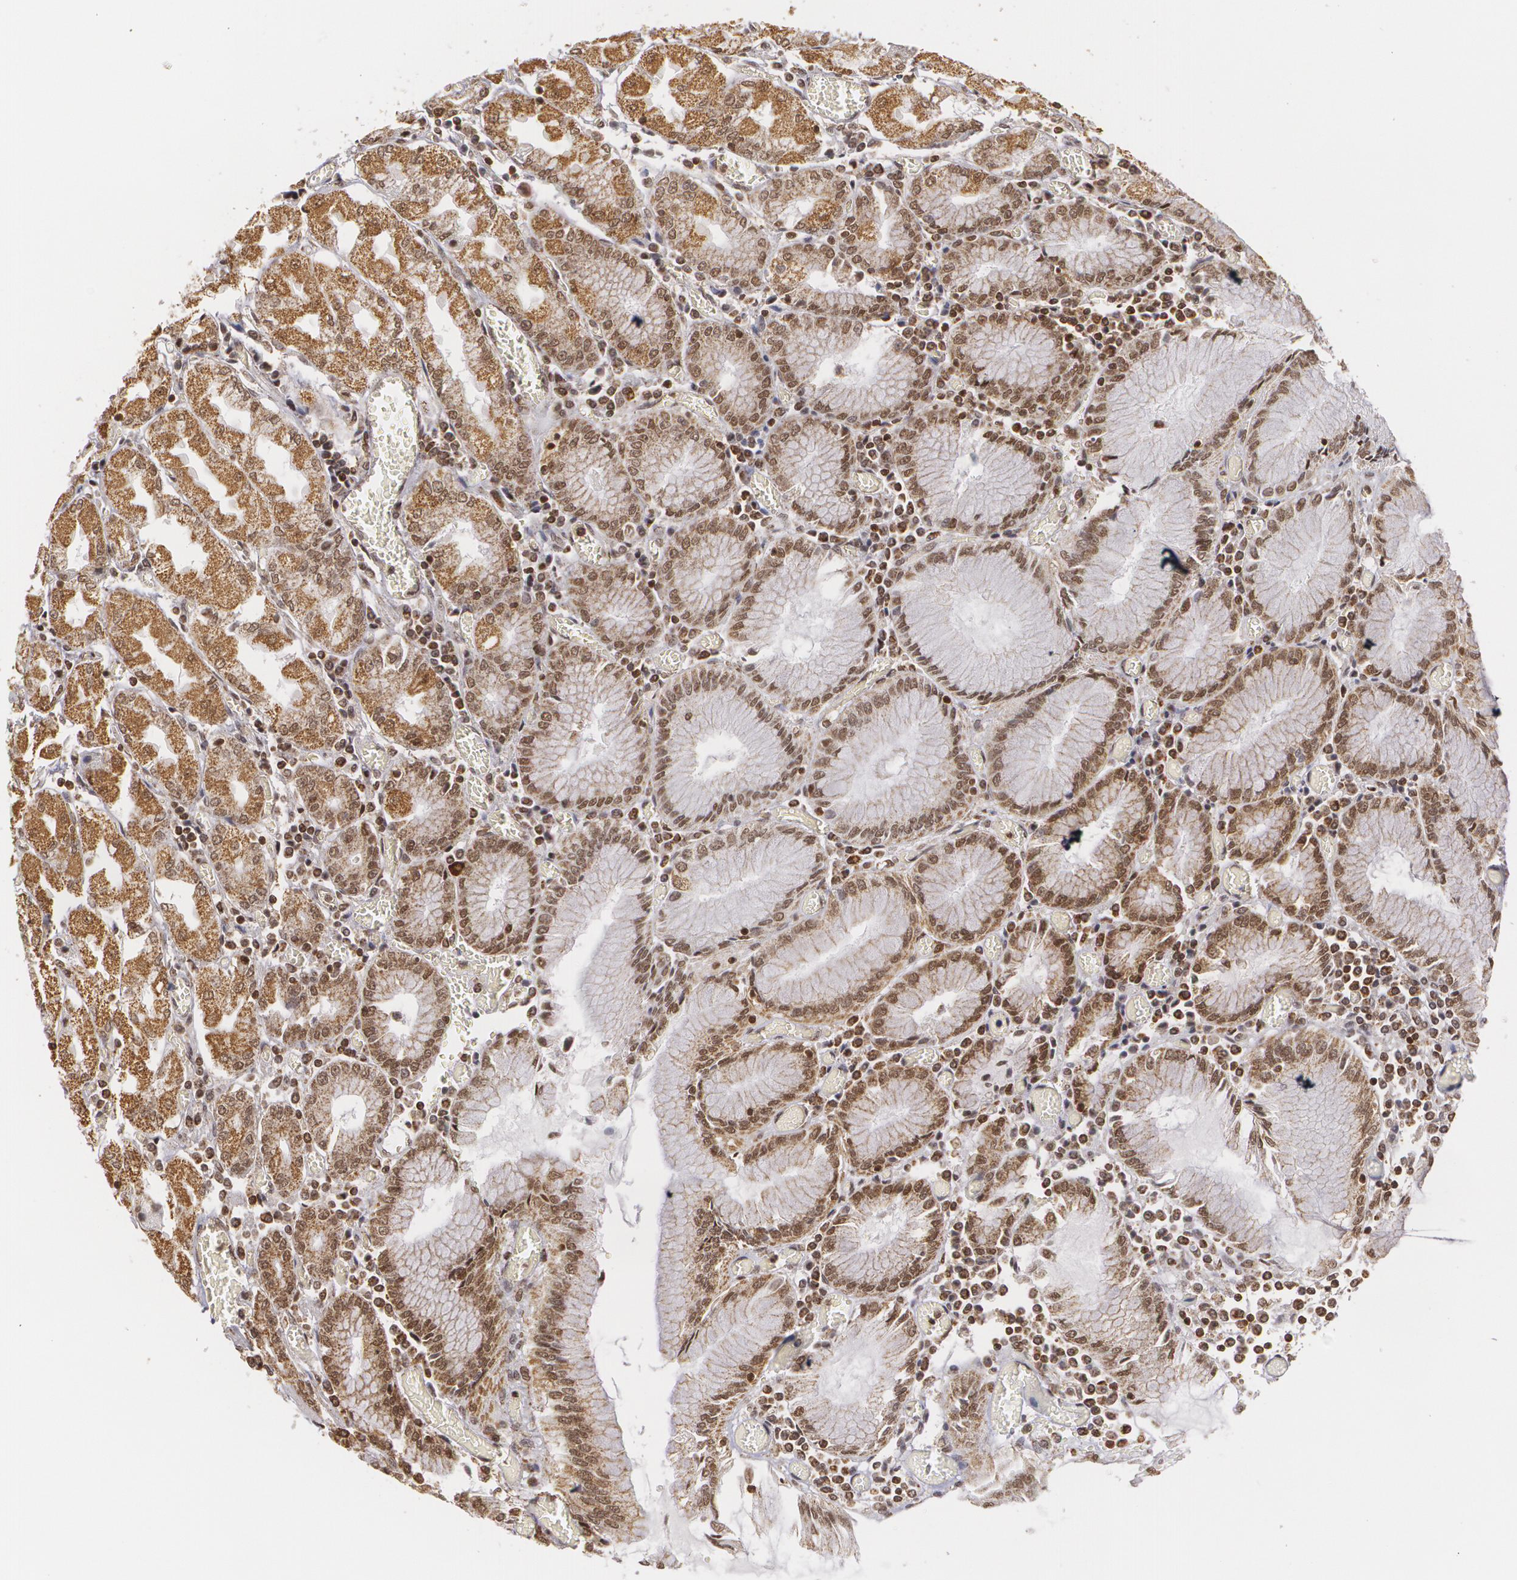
{"staining": {"intensity": "moderate", "quantity": ">75%", "location": "nuclear"}, "tissue": "stomach", "cell_type": "Glandular cells", "image_type": "normal", "snomed": [{"axis": "morphology", "description": "Normal tissue, NOS"}, {"axis": "topography", "description": "Stomach, upper"}], "caption": "DAB immunohistochemical staining of benign human stomach reveals moderate nuclear protein staining in about >75% of glandular cells. The staining is performed using DAB brown chromogen to label protein expression. The nuclei are counter-stained blue using hematoxylin.", "gene": "MXD1", "patient": {"sex": "male", "age": 78}}